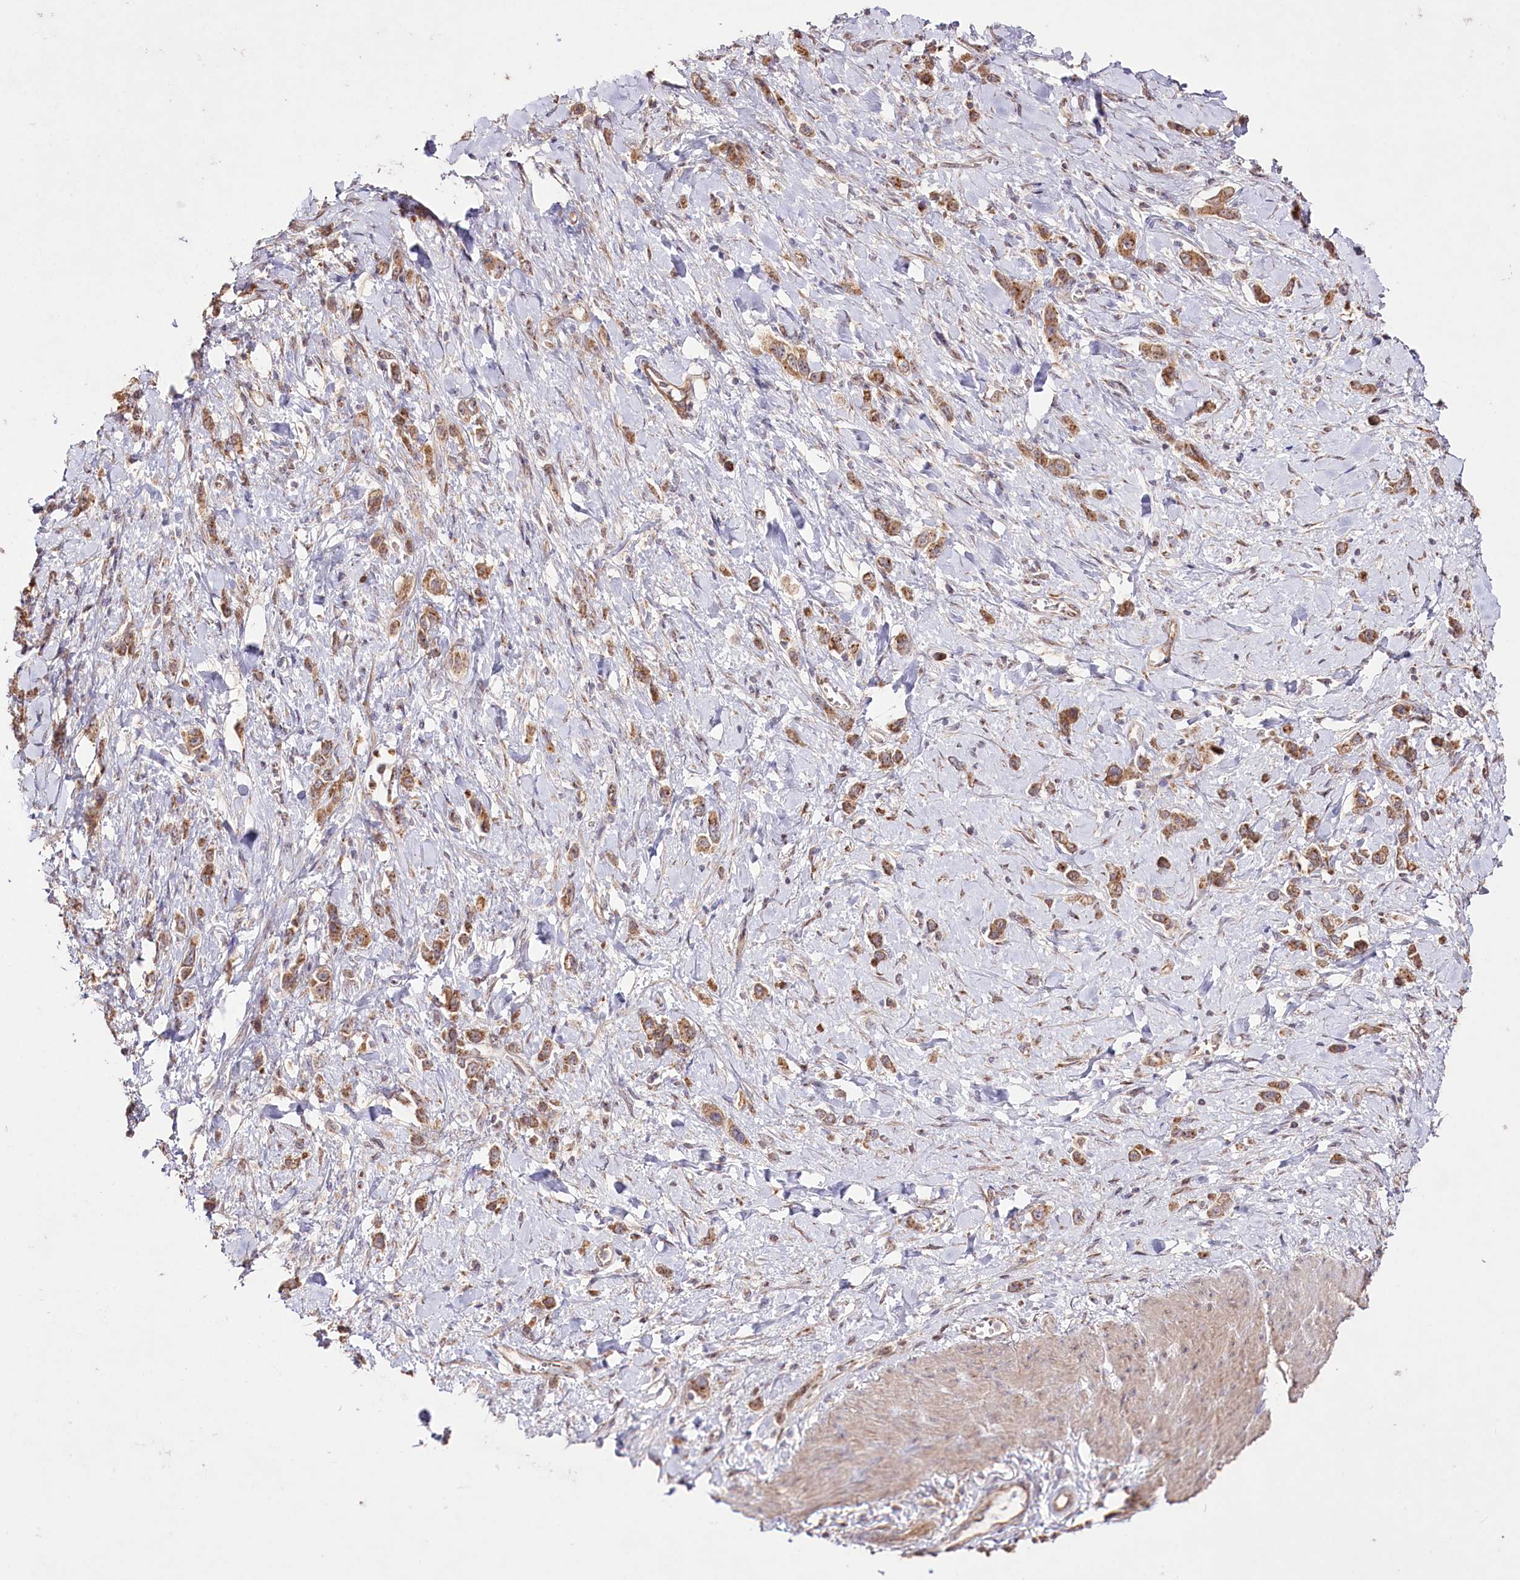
{"staining": {"intensity": "moderate", "quantity": ">75%", "location": "cytoplasmic/membranous"}, "tissue": "stomach cancer", "cell_type": "Tumor cells", "image_type": "cancer", "snomed": [{"axis": "morphology", "description": "Normal tissue, NOS"}, {"axis": "morphology", "description": "Adenocarcinoma, NOS"}, {"axis": "topography", "description": "Stomach, upper"}, {"axis": "topography", "description": "Stomach"}], "caption": "A histopathology image of adenocarcinoma (stomach) stained for a protein demonstrates moderate cytoplasmic/membranous brown staining in tumor cells.", "gene": "REXO2", "patient": {"sex": "female", "age": 65}}